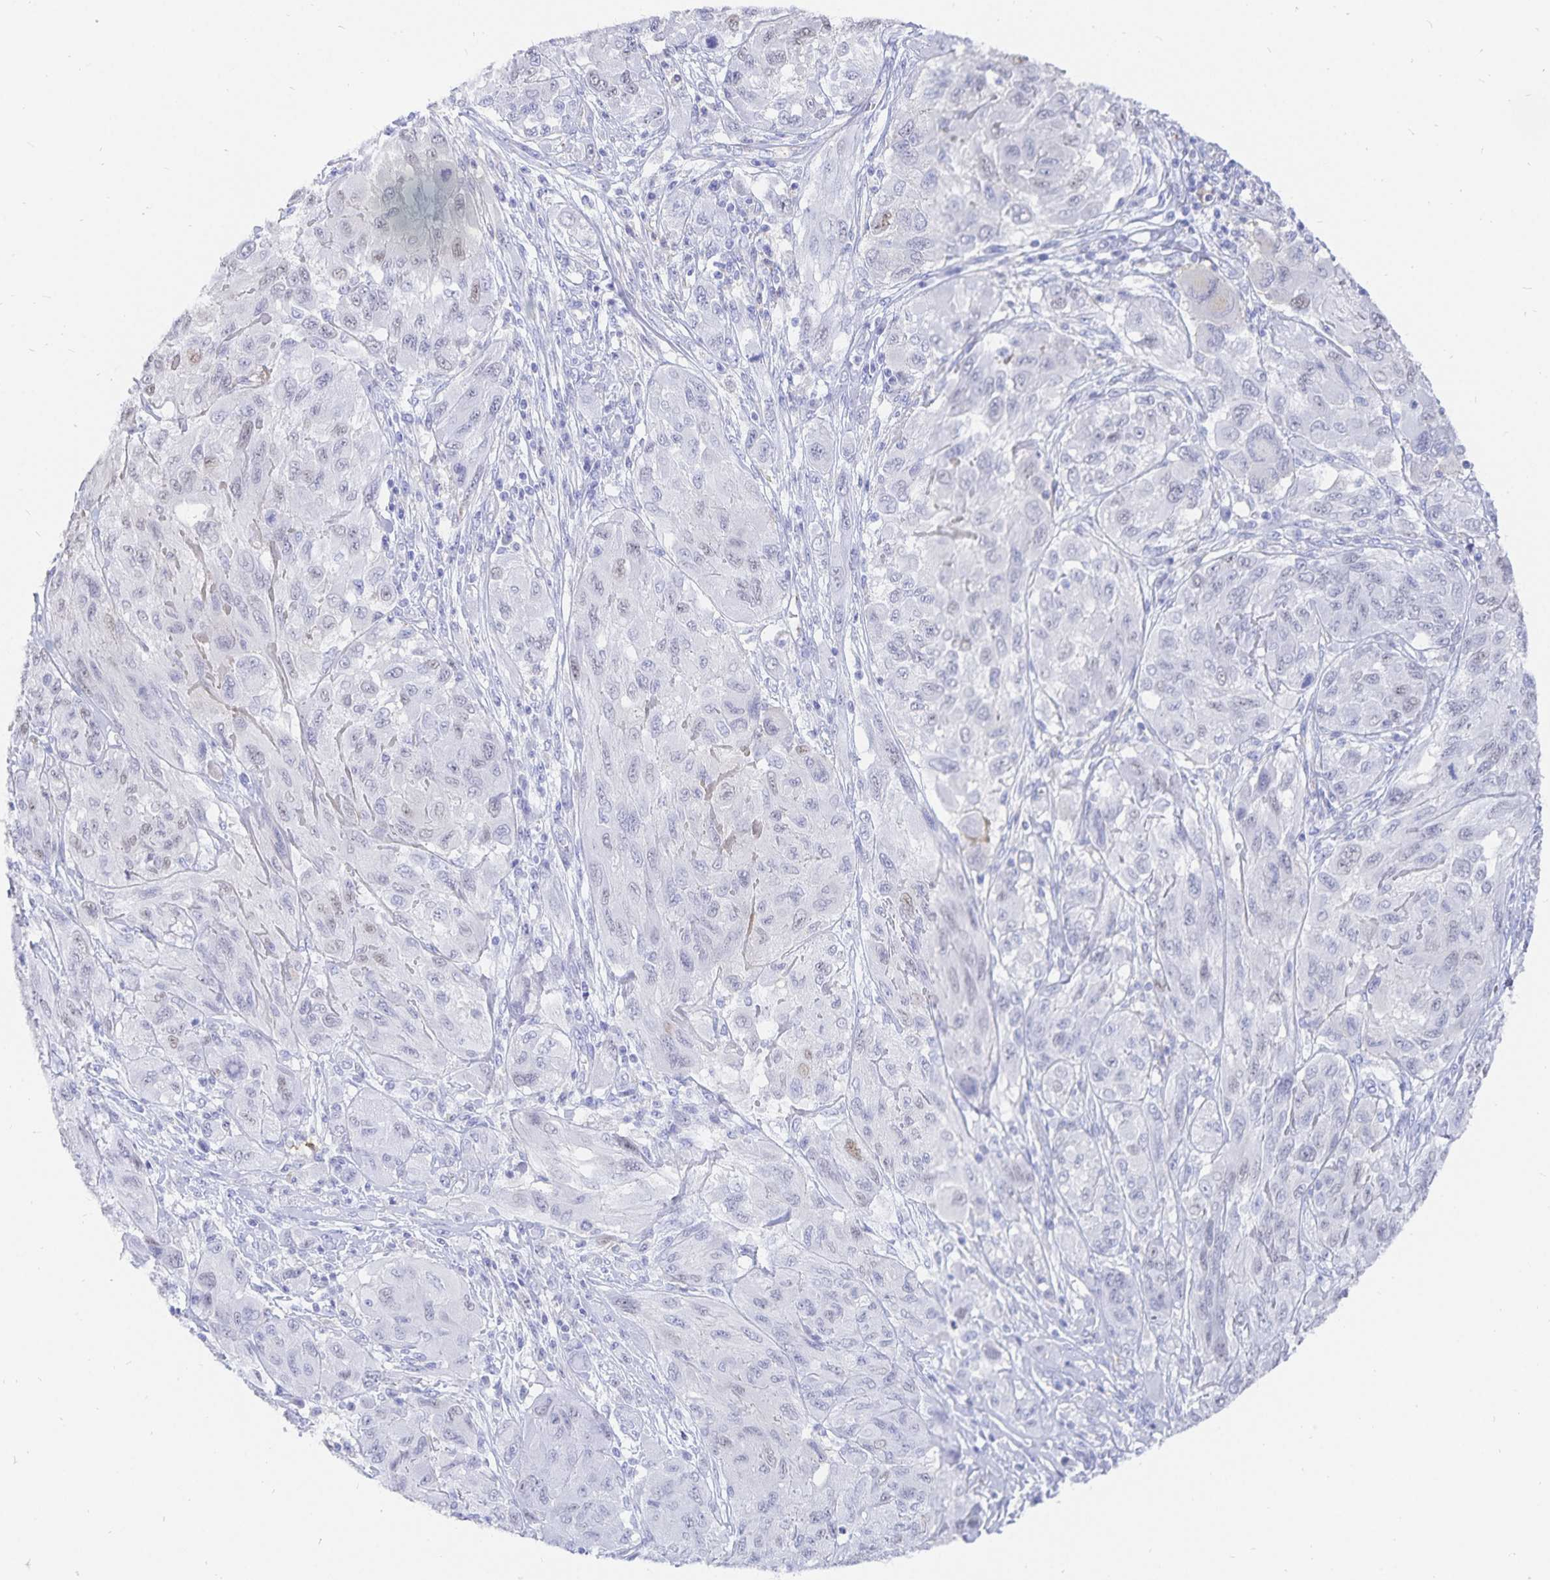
{"staining": {"intensity": "weak", "quantity": "25%-75%", "location": "nuclear"}, "tissue": "melanoma", "cell_type": "Tumor cells", "image_type": "cancer", "snomed": [{"axis": "morphology", "description": "Malignant melanoma, NOS"}, {"axis": "topography", "description": "Skin"}], "caption": "Melanoma stained for a protein exhibits weak nuclear positivity in tumor cells. (DAB (3,3'-diaminobenzidine) IHC, brown staining for protein, blue staining for nuclei).", "gene": "INSL5", "patient": {"sex": "female", "age": 91}}